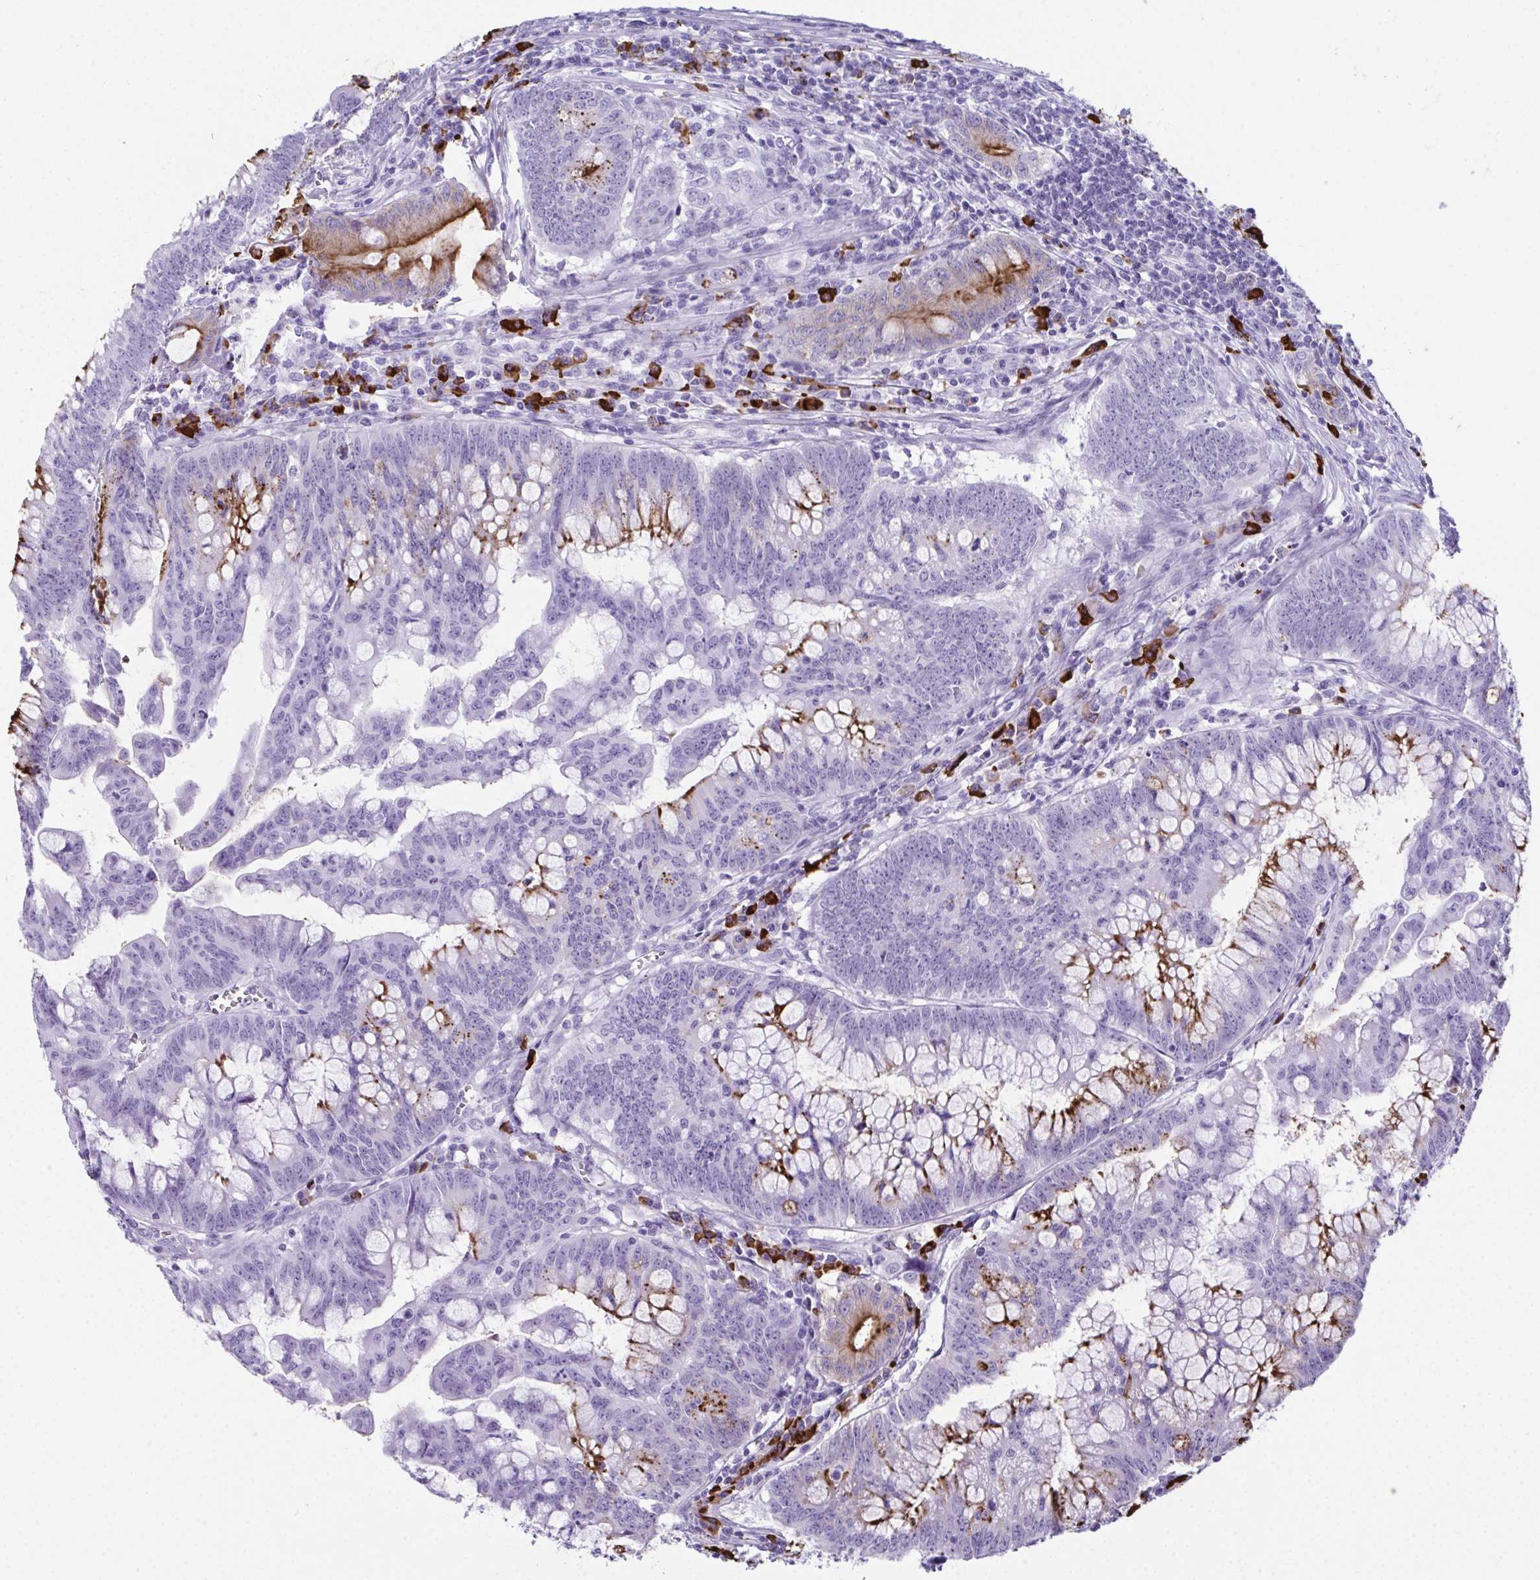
{"staining": {"intensity": "strong", "quantity": "<25%", "location": "cytoplasmic/membranous"}, "tissue": "colorectal cancer", "cell_type": "Tumor cells", "image_type": "cancer", "snomed": [{"axis": "morphology", "description": "Adenocarcinoma, NOS"}, {"axis": "topography", "description": "Colon"}], "caption": "The micrograph displays immunohistochemical staining of adenocarcinoma (colorectal). There is strong cytoplasmic/membranous expression is appreciated in about <25% of tumor cells.", "gene": "JCHAIN", "patient": {"sex": "male", "age": 62}}